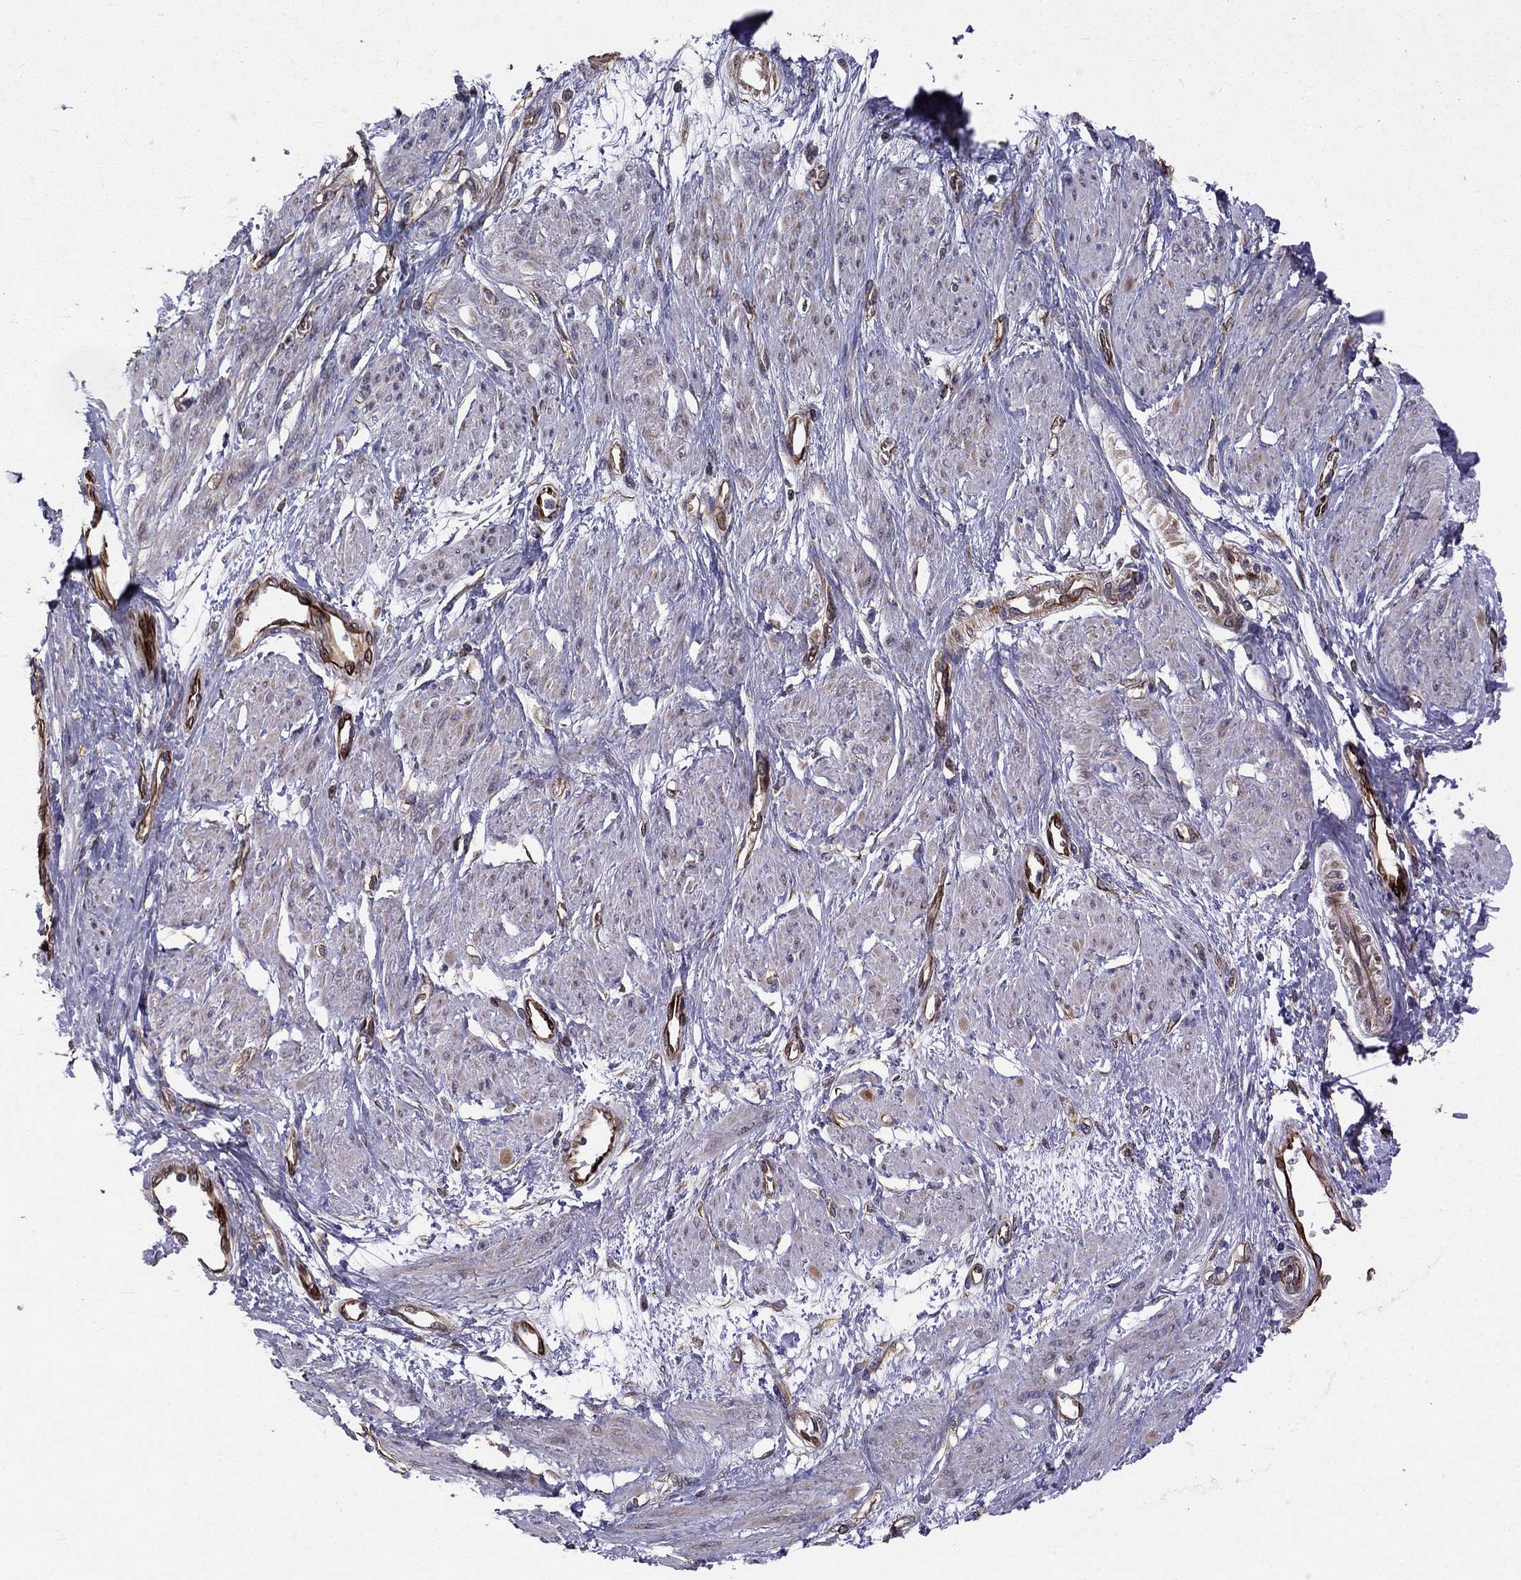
{"staining": {"intensity": "negative", "quantity": "none", "location": "none"}, "tissue": "smooth muscle", "cell_type": "Smooth muscle cells", "image_type": "normal", "snomed": [{"axis": "morphology", "description": "Normal tissue, NOS"}, {"axis": "topography", "description": "Smooth muscle"}, {"axis": "topography", "description": "Uterus"}], "caption": "Protein analysis of normal smooth muscle demonstrates no significant positivity in smooth muscle cells. (DAB (3,3'-diaminobenzidine) immunohistochemistry (IHC), high magnification).", "gene": "NDUFC1", "patient": {"sex": "female", "age": 39}}